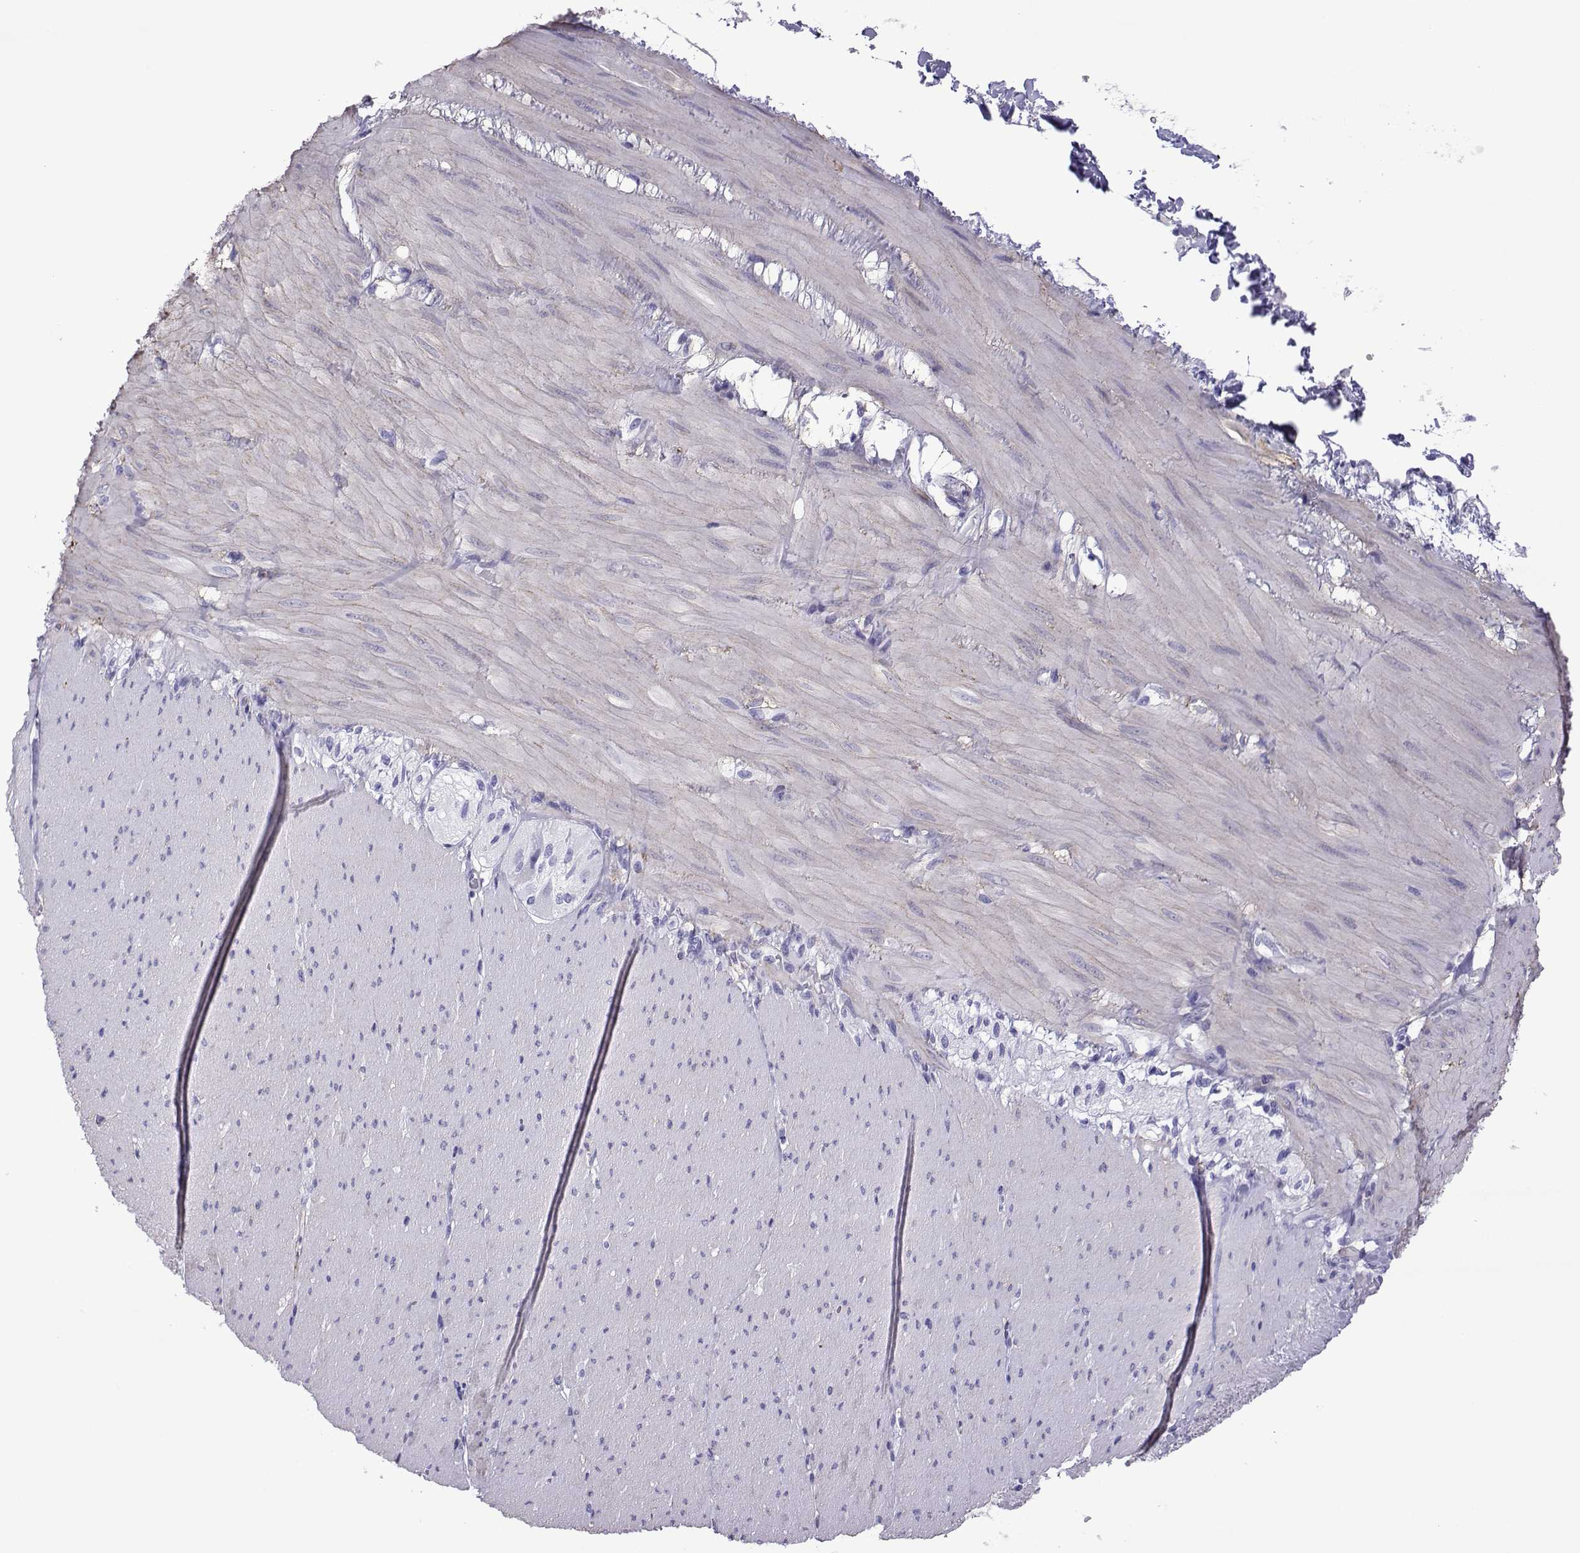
{"staining": {"intensity": "negative", "quantity": "none", "location": "none"}, "tissue": "adipose tissue", "cell_type": "Adipocytes", "image_type": "normal", "snomed": [{"axis": "morphology", "description": "Normal tissue, NOS"}, {"axis": "topography", "description": "Smooth muscle"}, {"axis": "topography", "description": "Duodenum"}, {"axis": "topography", "description": "Peripheral nerve tissue"}], "caption": "Protein analysis of benign adipose tissue reveals no significant positivity in adipocytes.", "gene": "SPANXA1", "patient": {"sex": "female", "age": 61}}